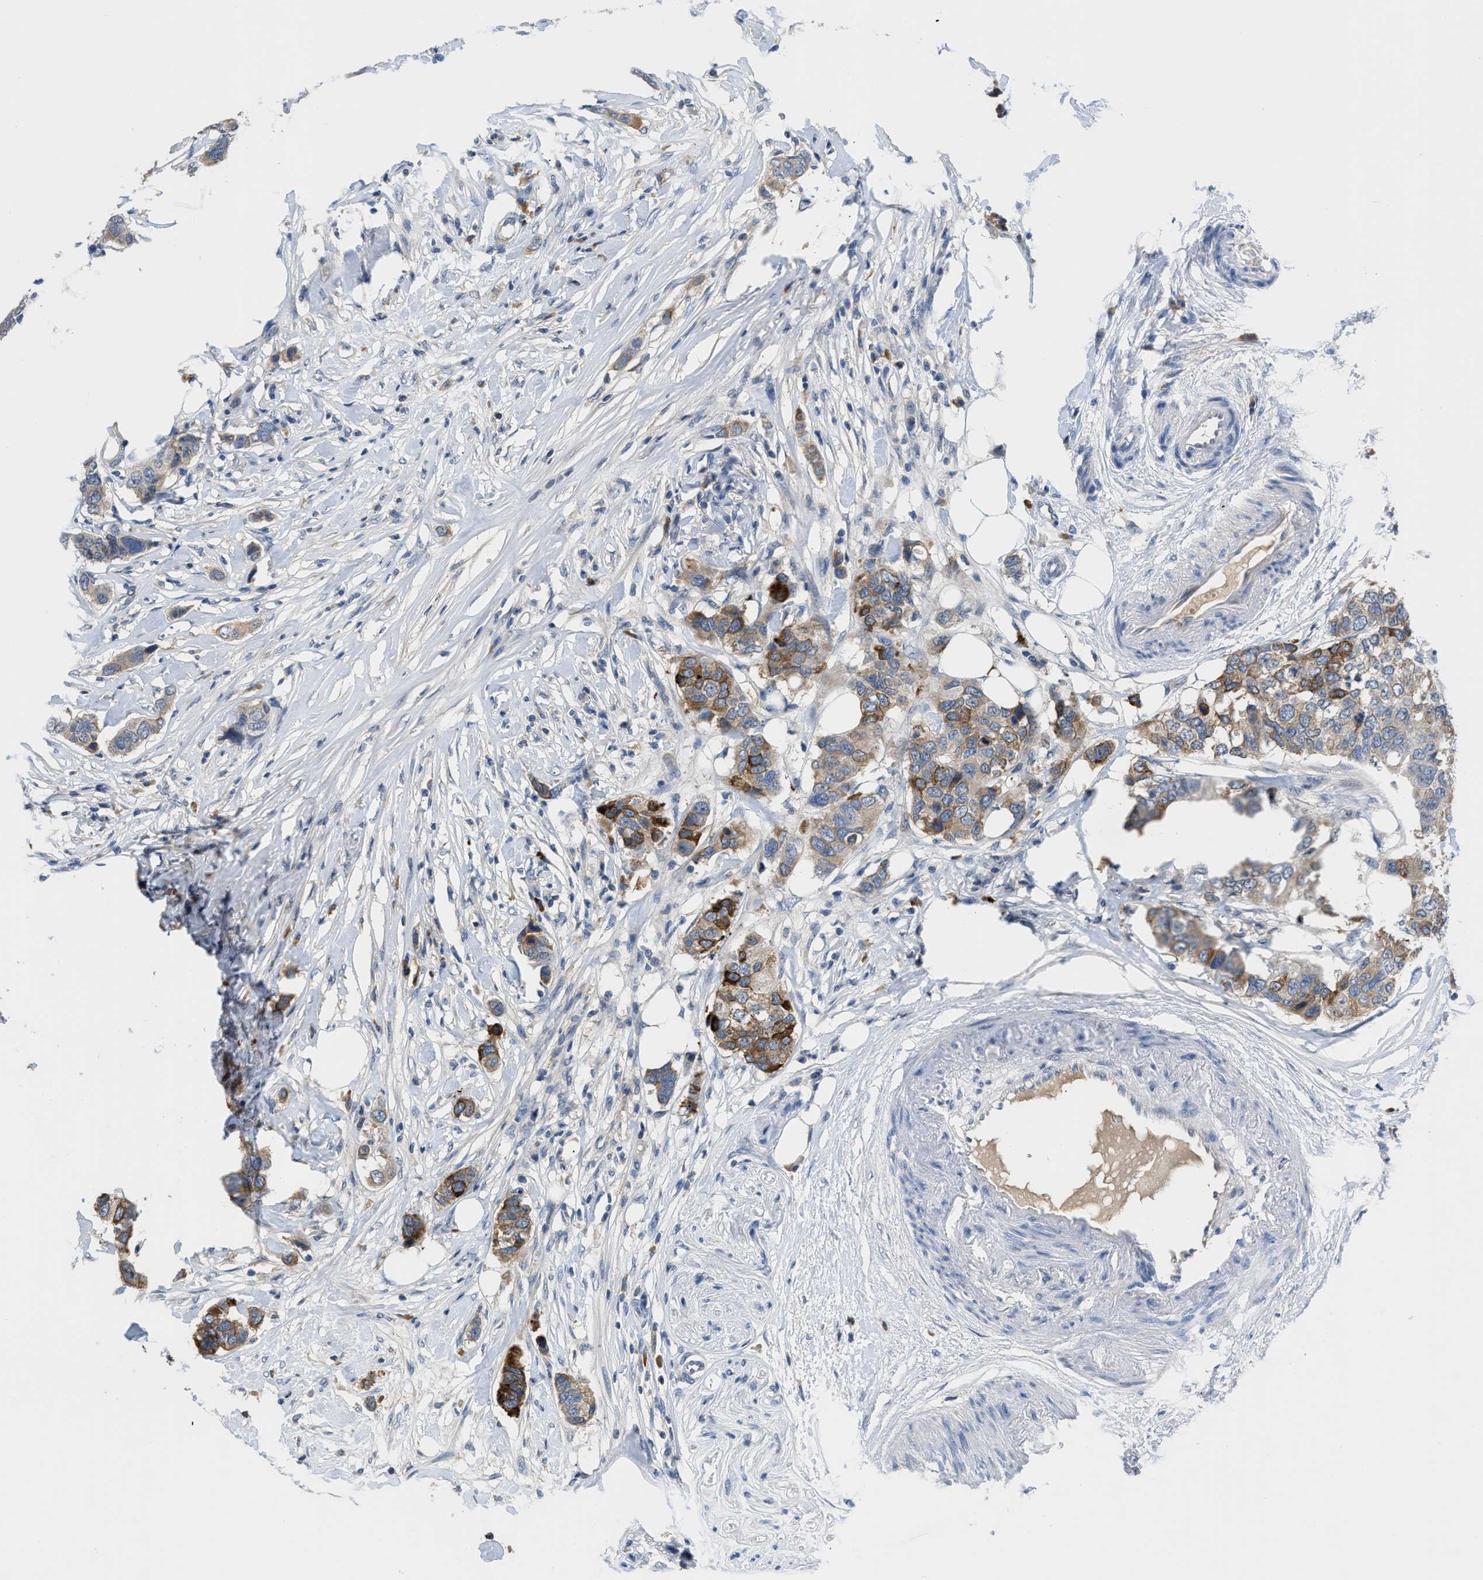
{"staining": {"intensity": "strong", "quantity": "<25%", "location": "cytoplasmic/membranous"}, "tissue": "breast cancer", "cell_type": "Tumor cells", "image_type": "cancer", "snomed": [{"axis": "morphology", "description": "Duct carcinoma"}, {"axis": "topography", "description": "Breast"}], "caption": "Infiltrating ductal carcinoma (breast) stained for a protein (brown) demonstrates strong cytoplasmic/membranous positive expression in about <25% of tumor cells.", "gene": "OR9K2", "patient": {"sex": "female", "age": 50}}